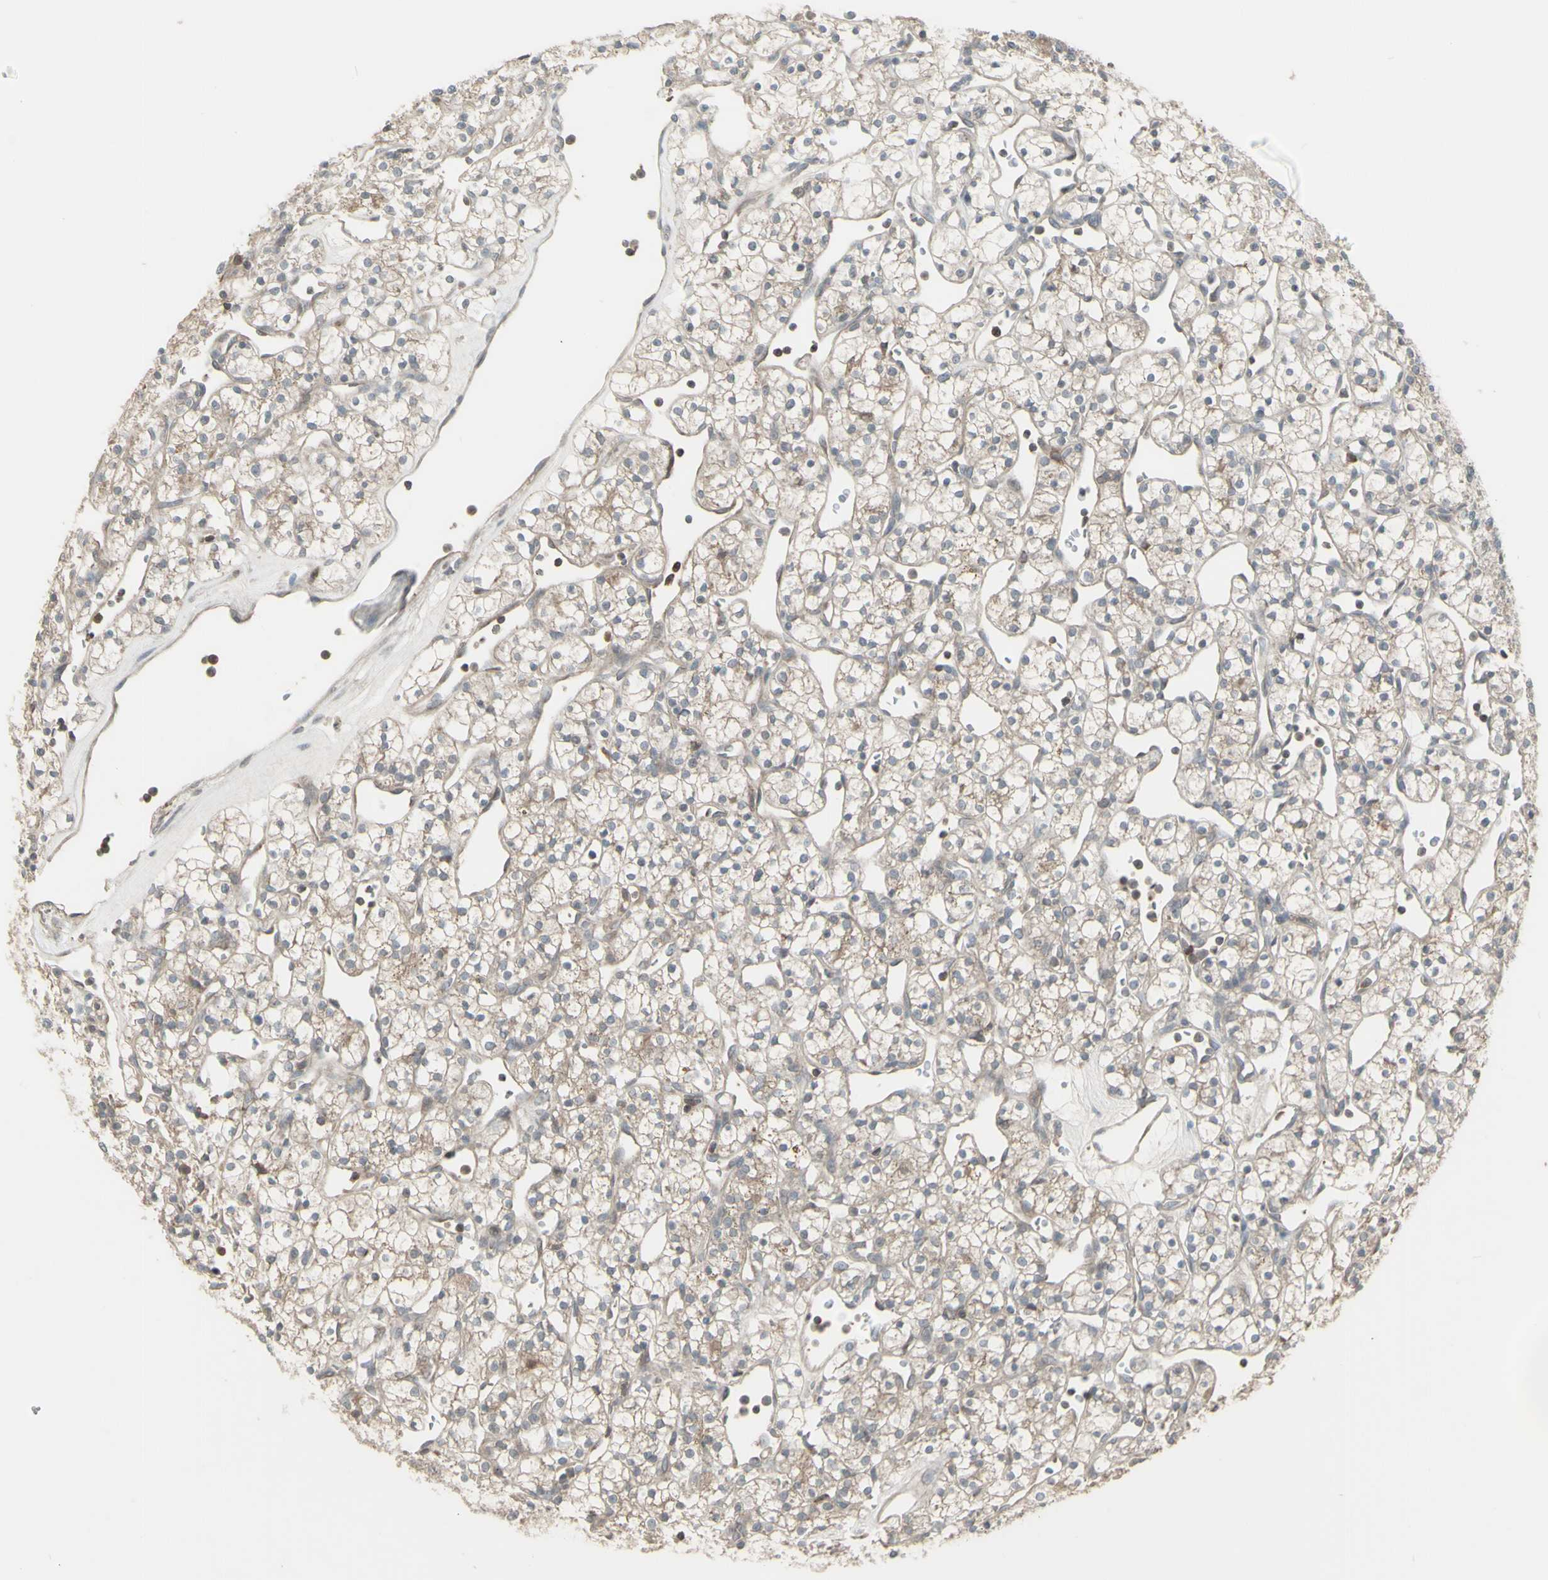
{"staining": {"intensity": "negative", "quantity": "none", "location": "none"}, "tissue": "renal cancer", "cell_type": "Tumor cells", "image_type": "cancer", "snomed": [{"axis": "morphology", "description": "Adenocarcinoma, NOS"}, {"axis": "topography", "description": "Kidney"}], "caption": "Immunohistochemistry (IHC) of human adenocarcinoma (renal) exhibits no staining in tumor cells.", "gene": "CSK", "patient": {"sex": "female", "age": 60}}